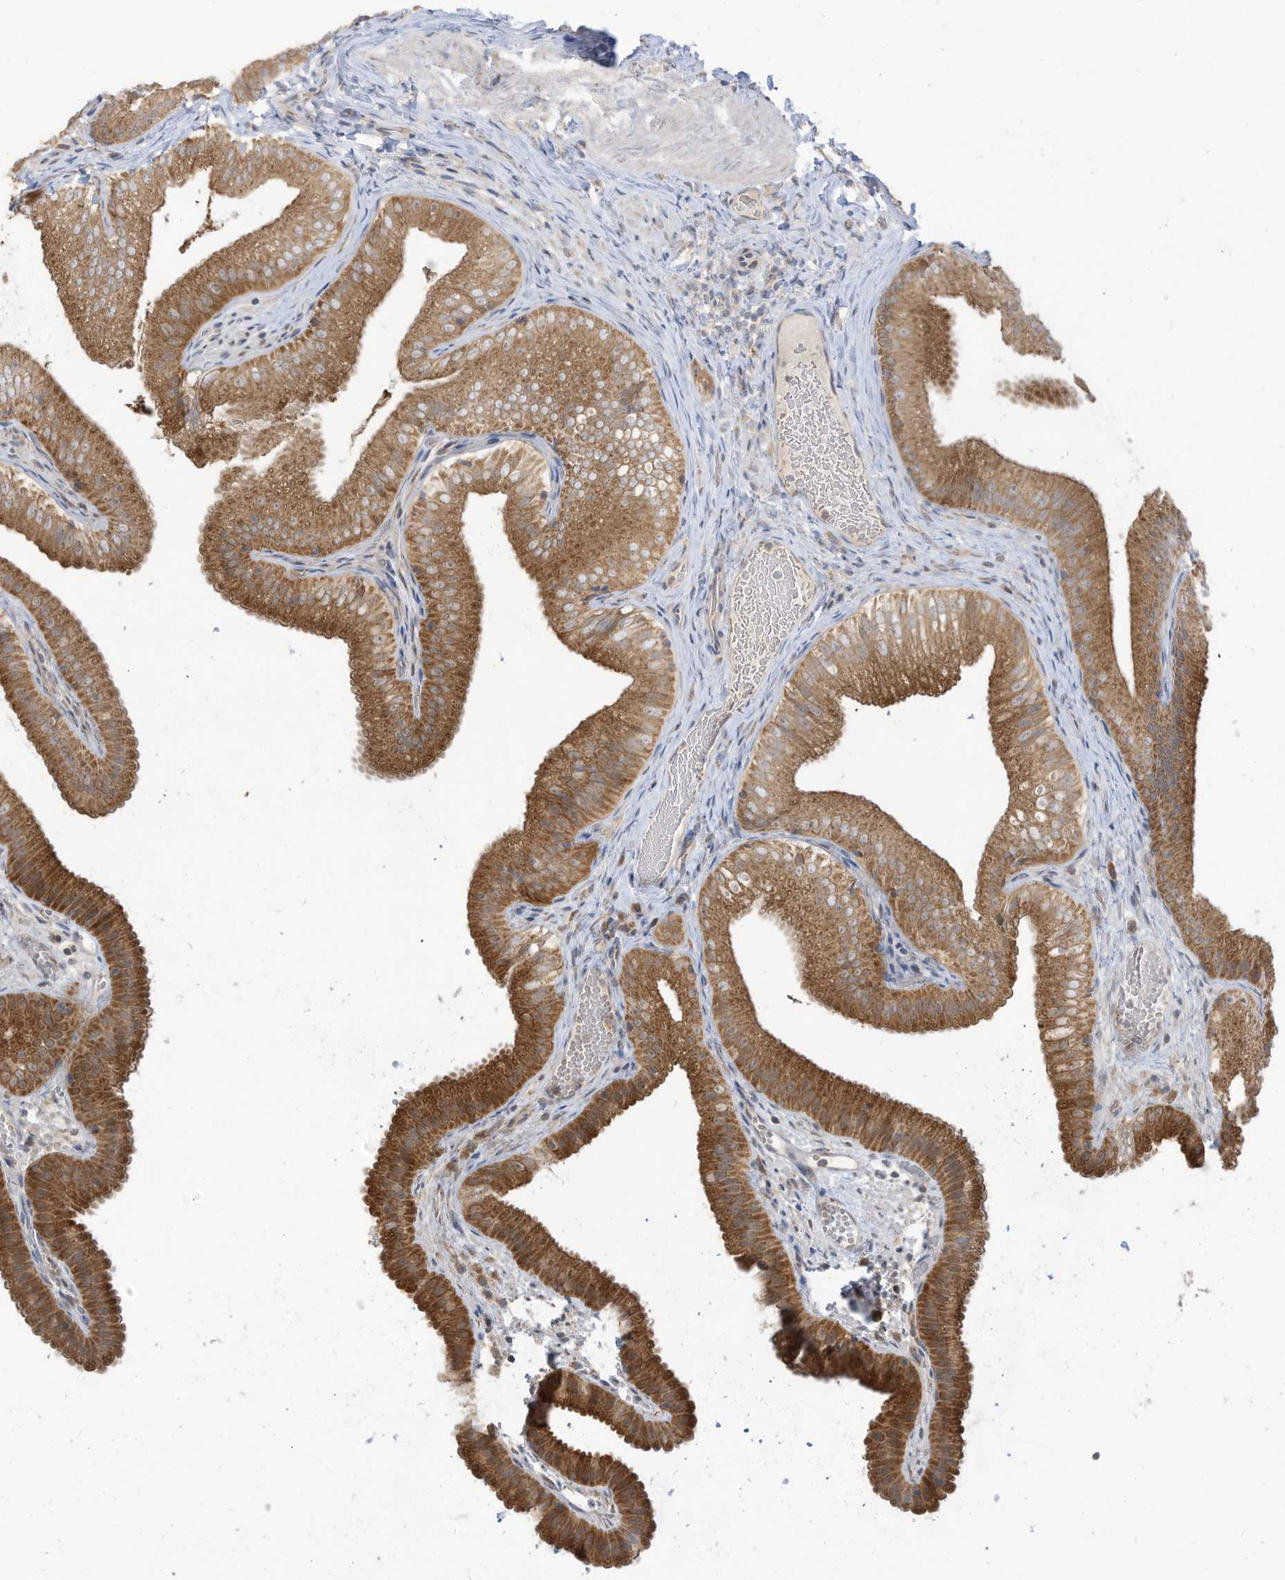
{"staining": {"intensity": "moderate", "quantity": ">75%", "location": "cytoplasmic/membranous"}, "tissue": "gallbladder", "cell_type": "Glandular cells", "image_type": "normal", "snomed": [{"axis": "morphology", "description": "Normal tissue, NOS"}, {"axis": "topography", "description": "Gallbladder"}], "caption": "Protein expression by IHC reveals moderate cytoplasmic/membranous expression in about >75% of glandular cells in normal gallbladder. Nuclei are stained in blue.", "gene": "LRRN2", "patient": {"sex": "female", "age": 30}}